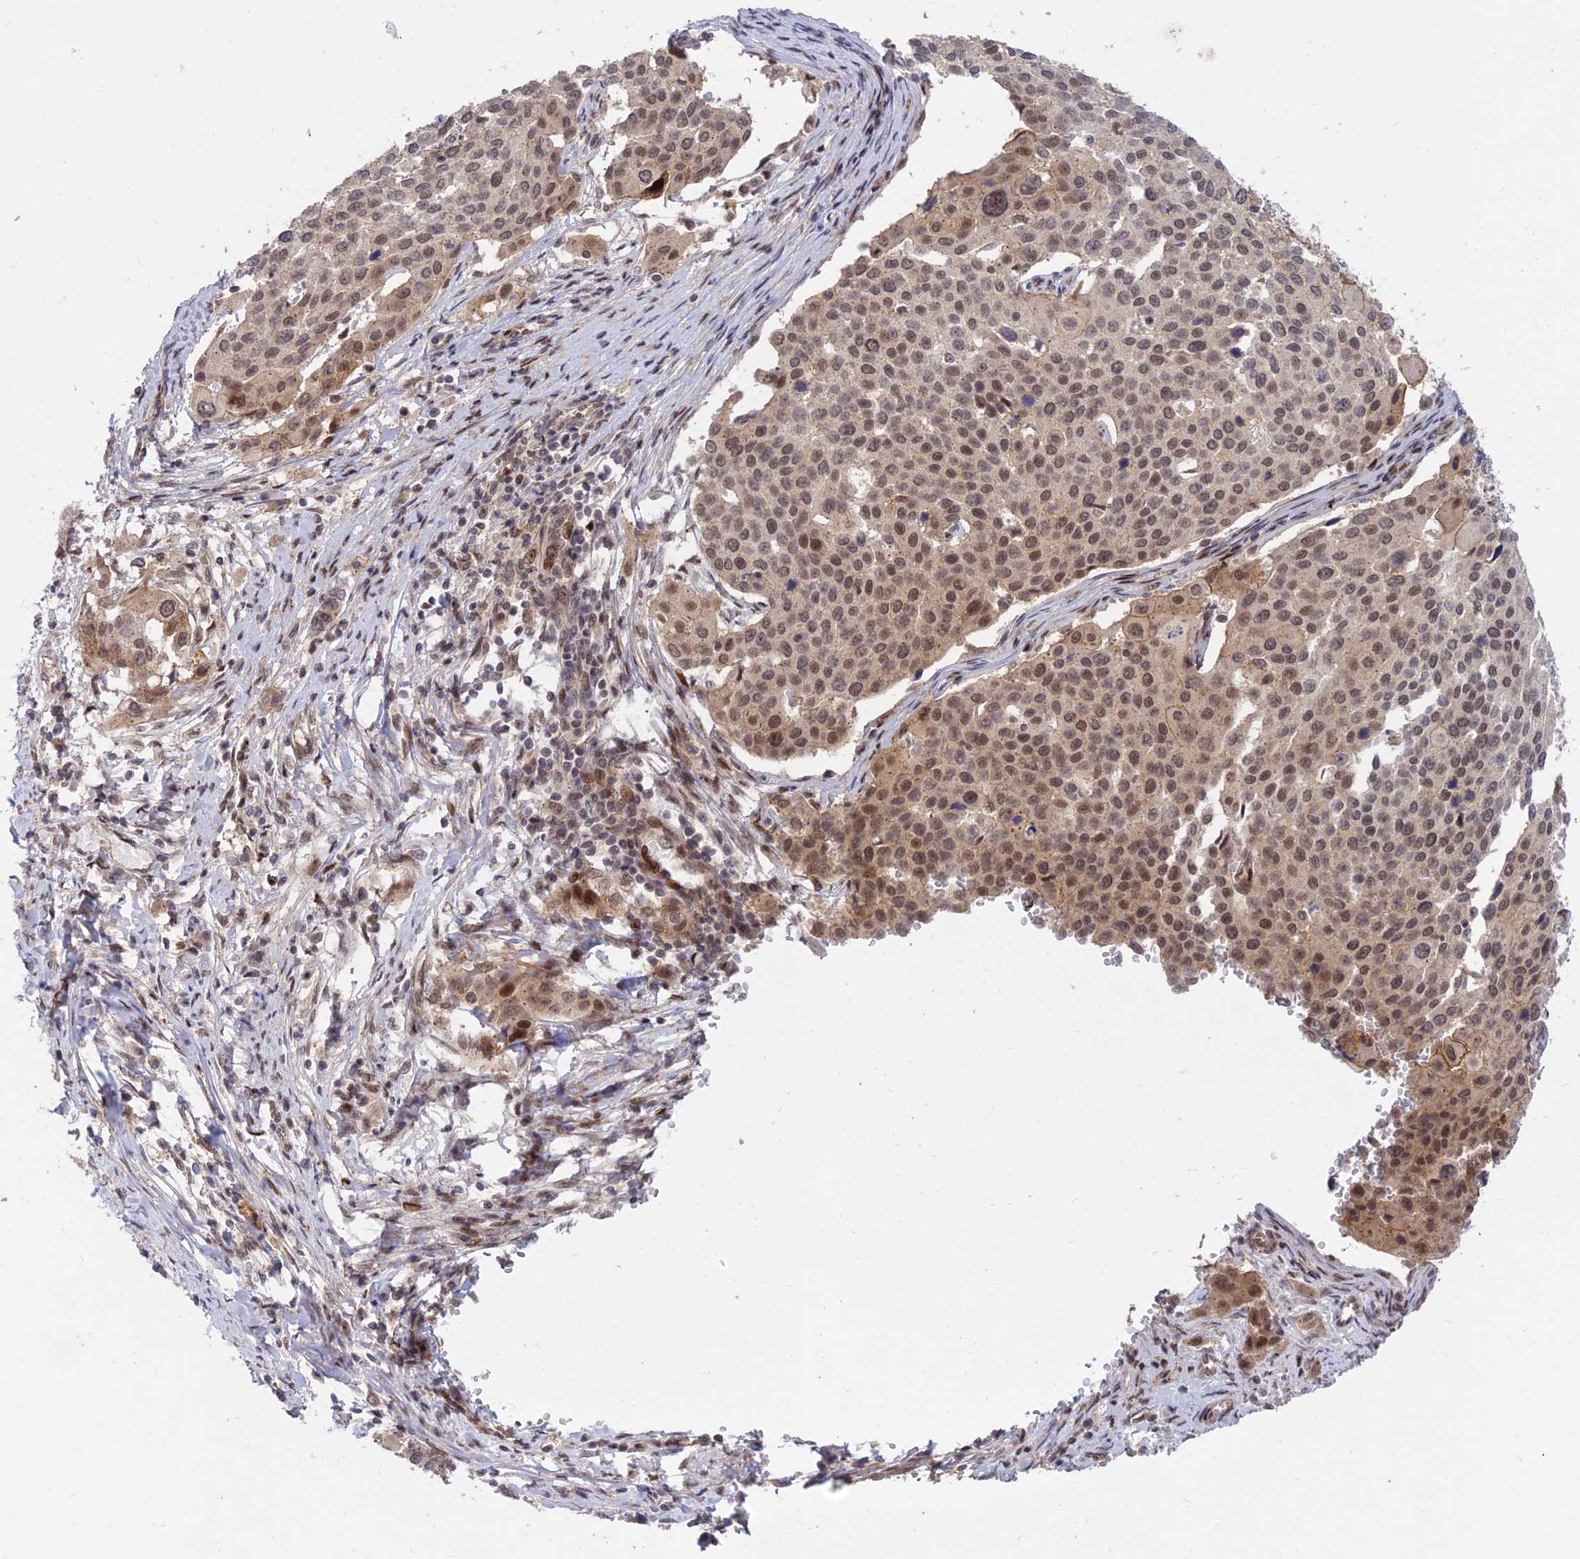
{"staining": {"intensity": "moderate", "quantity": ">75%", "location": "nuclear"}, "tissue": "cervical cancer", "cell_type": "Tumor cells", "image_type": "cancer", "snomed": [{"axis": "morphology", "description": "Squamous cell carcinoma, NOS"}, {"axis": "topography", "description": "Cervix"}], "caption": "Human cervical squamous cell carcinoma stained with a brown dye exhibits moderate nuclear positive positivity in about >75% of tumor cells.", "gene": "ZNF85", "patient": {"sex": "female", "age": 44}}